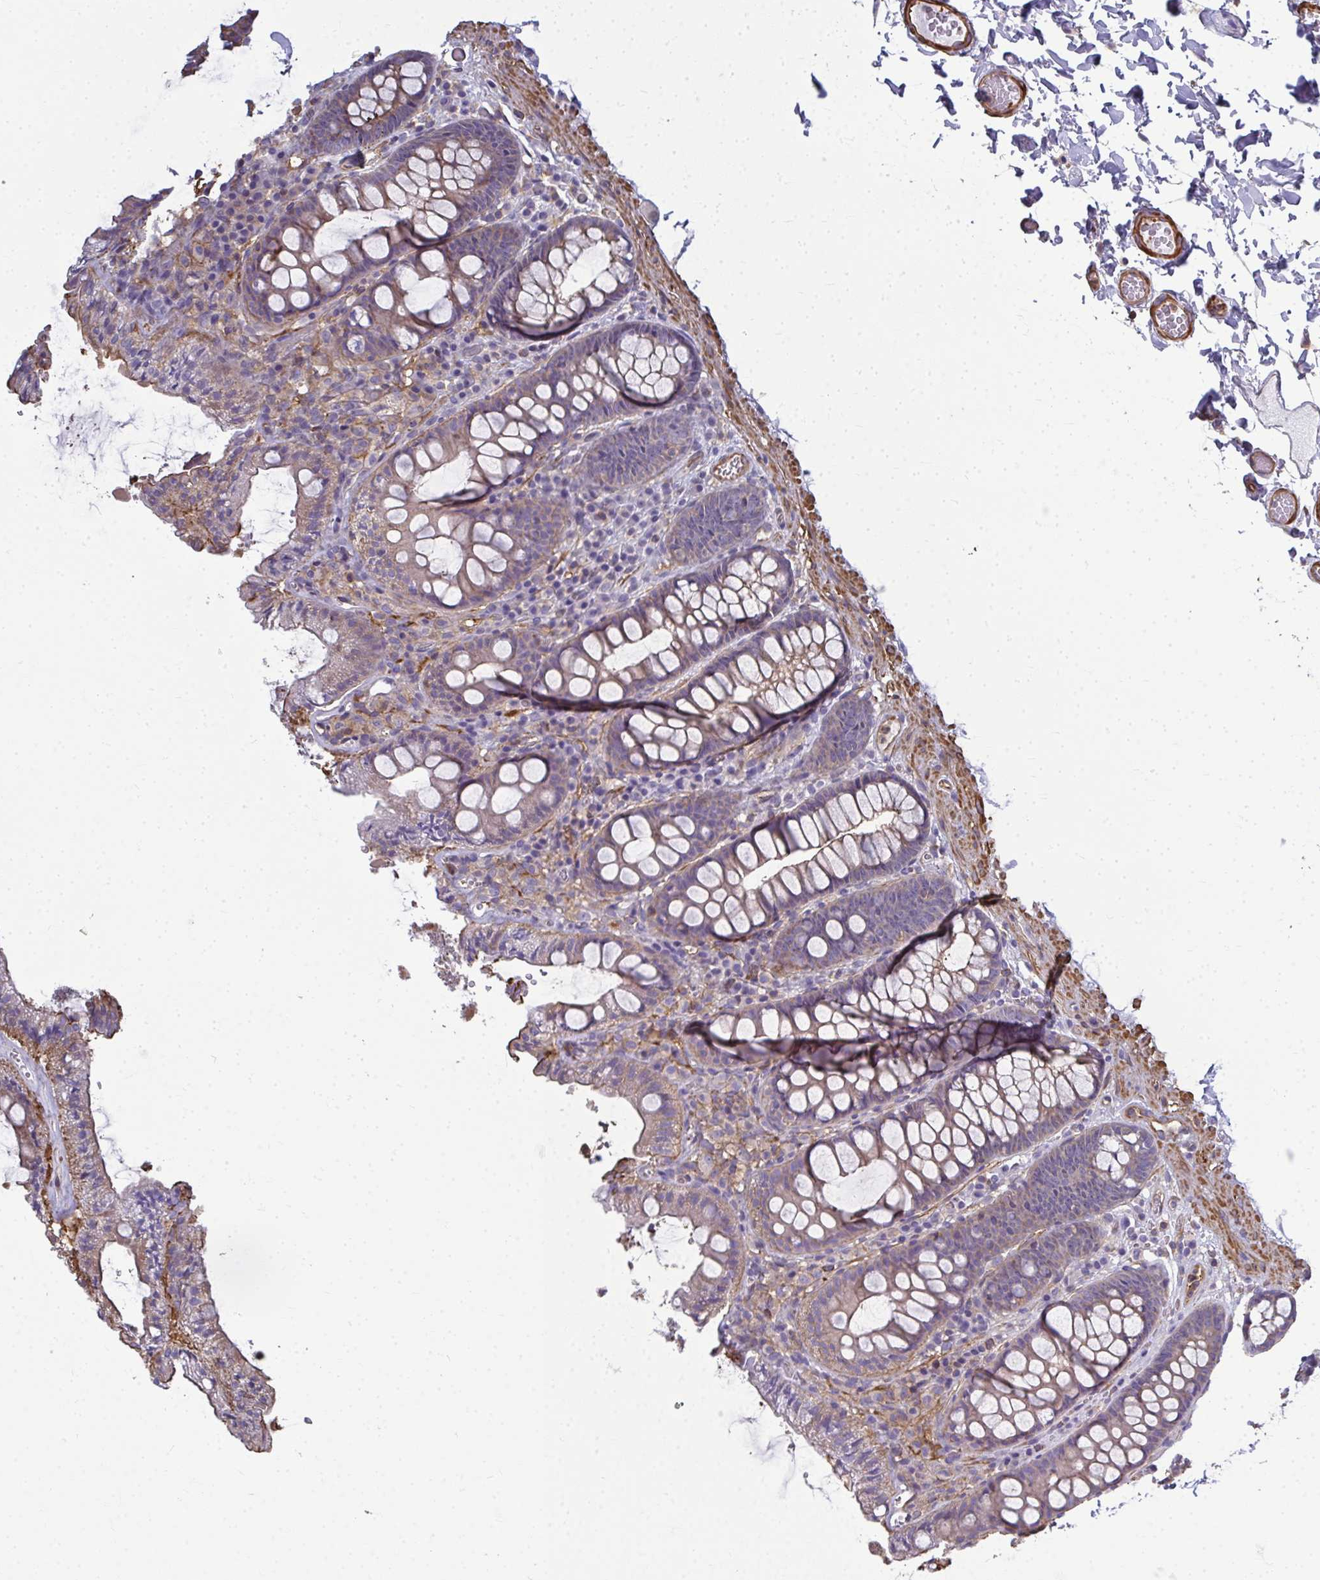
{"staining": {"intensity": "moderate", "quantity": ">75%", "location": "cytoplasmic/membranous"}, "tissue": "colon", "cell_type": "Endothelial cells", "image_type": "normal", "snomed": [{"axis": "morphology", "description": "Normal tissue, NOS"}, {"axis": "topography", "description": "Colon"}, {"axis": "topography", "description": "Peripheral nerve tissue"}], "caption": "Immunohistochemistry (IHC) of unremarkable colon displays medium levels of moderate cytoplasmic/membranous expression in about >75% of endothelial cells.", "gene": "MYL1", "patient": {"sex": "male", "age": 84}}